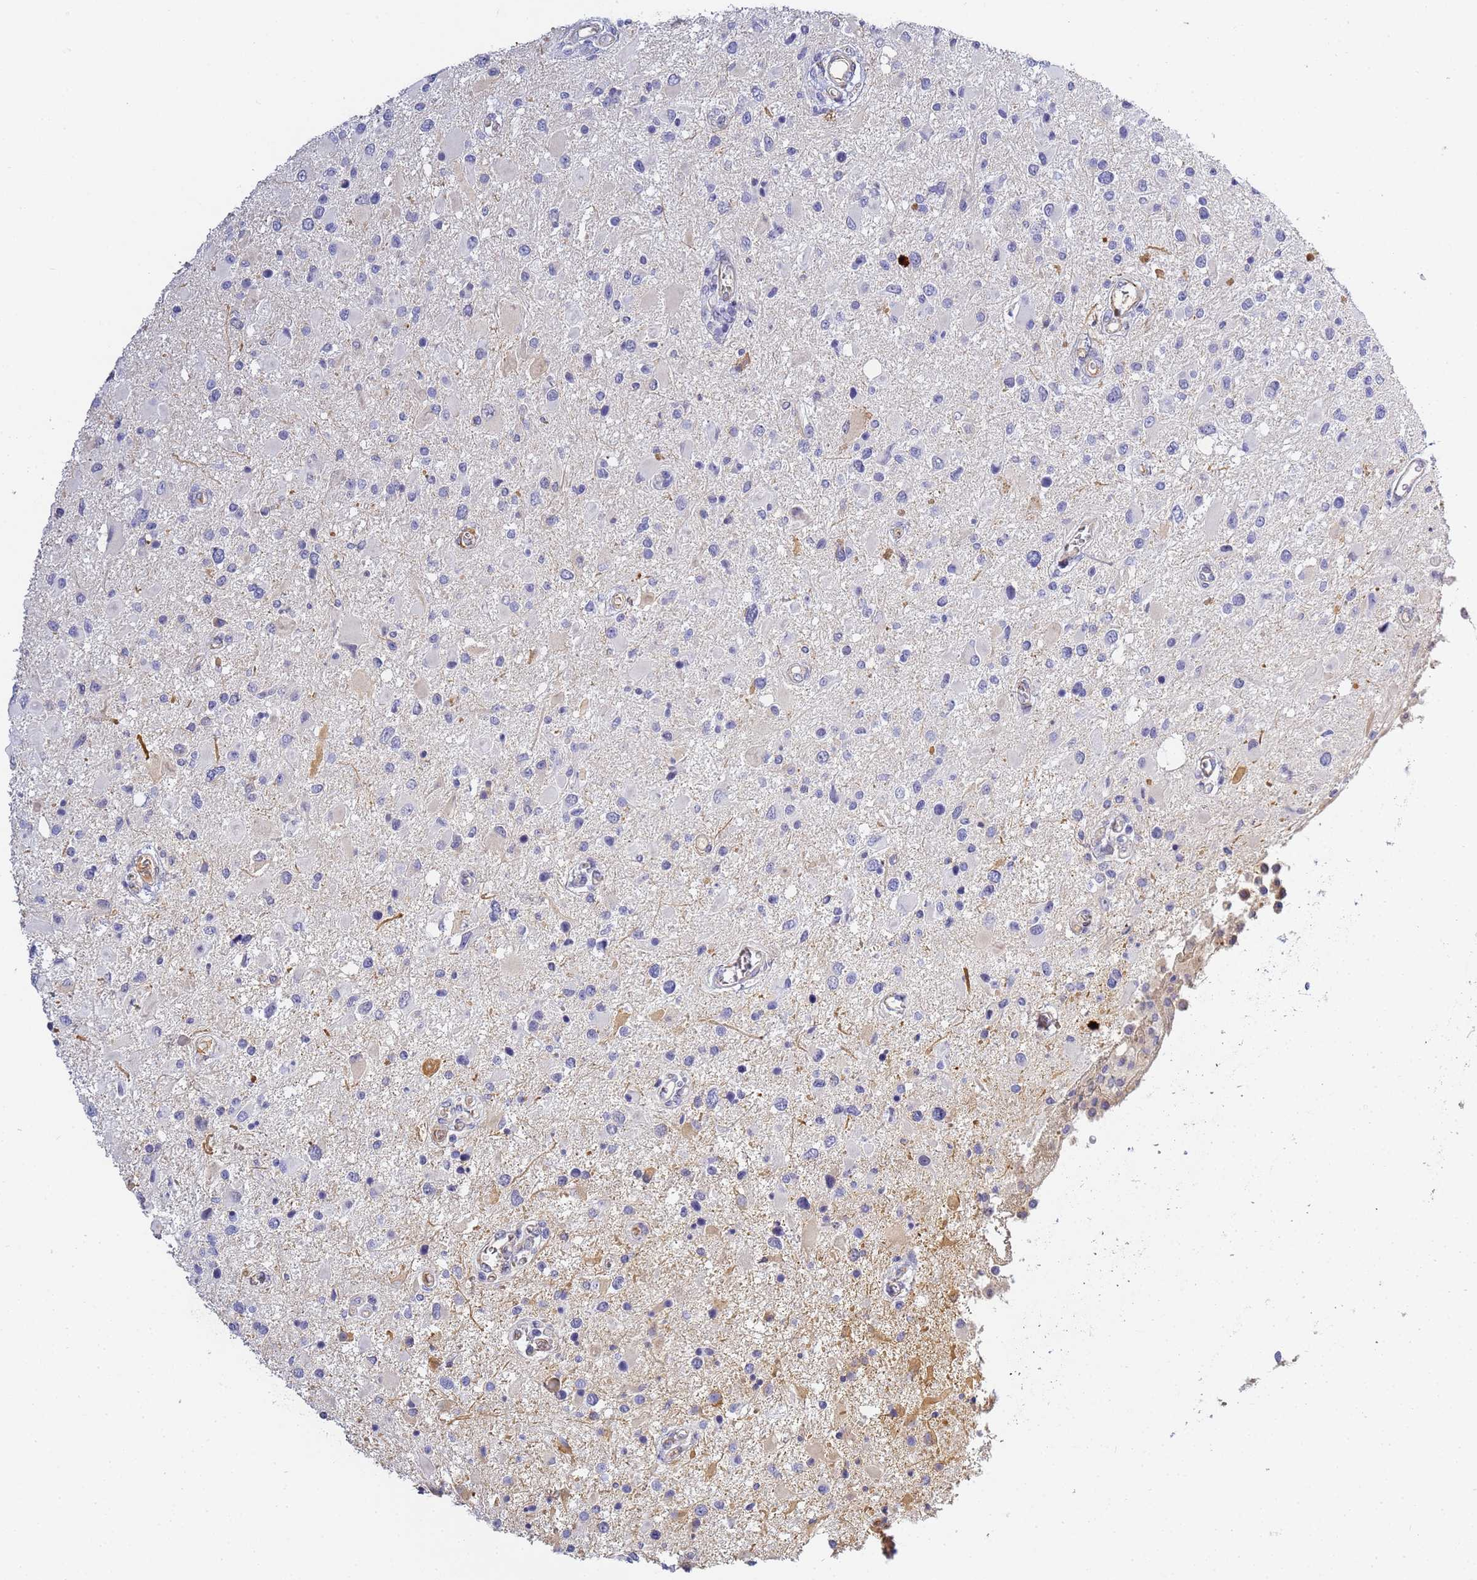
{"staining": {"intensity": "negative", "quantity": "none", "location": "none"}, "tissue": "glioma", "cell_type": "Tumor cells", "image_type": "cancer", "snomed": [{"axis": "morphology", "description": "Glioma, malignant, High grade"}, {"axis": "topography", "description": "Brain"}], "caption": "The photomicrograph exhibits no staining of tumor cells in glioma.", "gene": "CFH", "patient": {"sex": "male", "age": 53}}